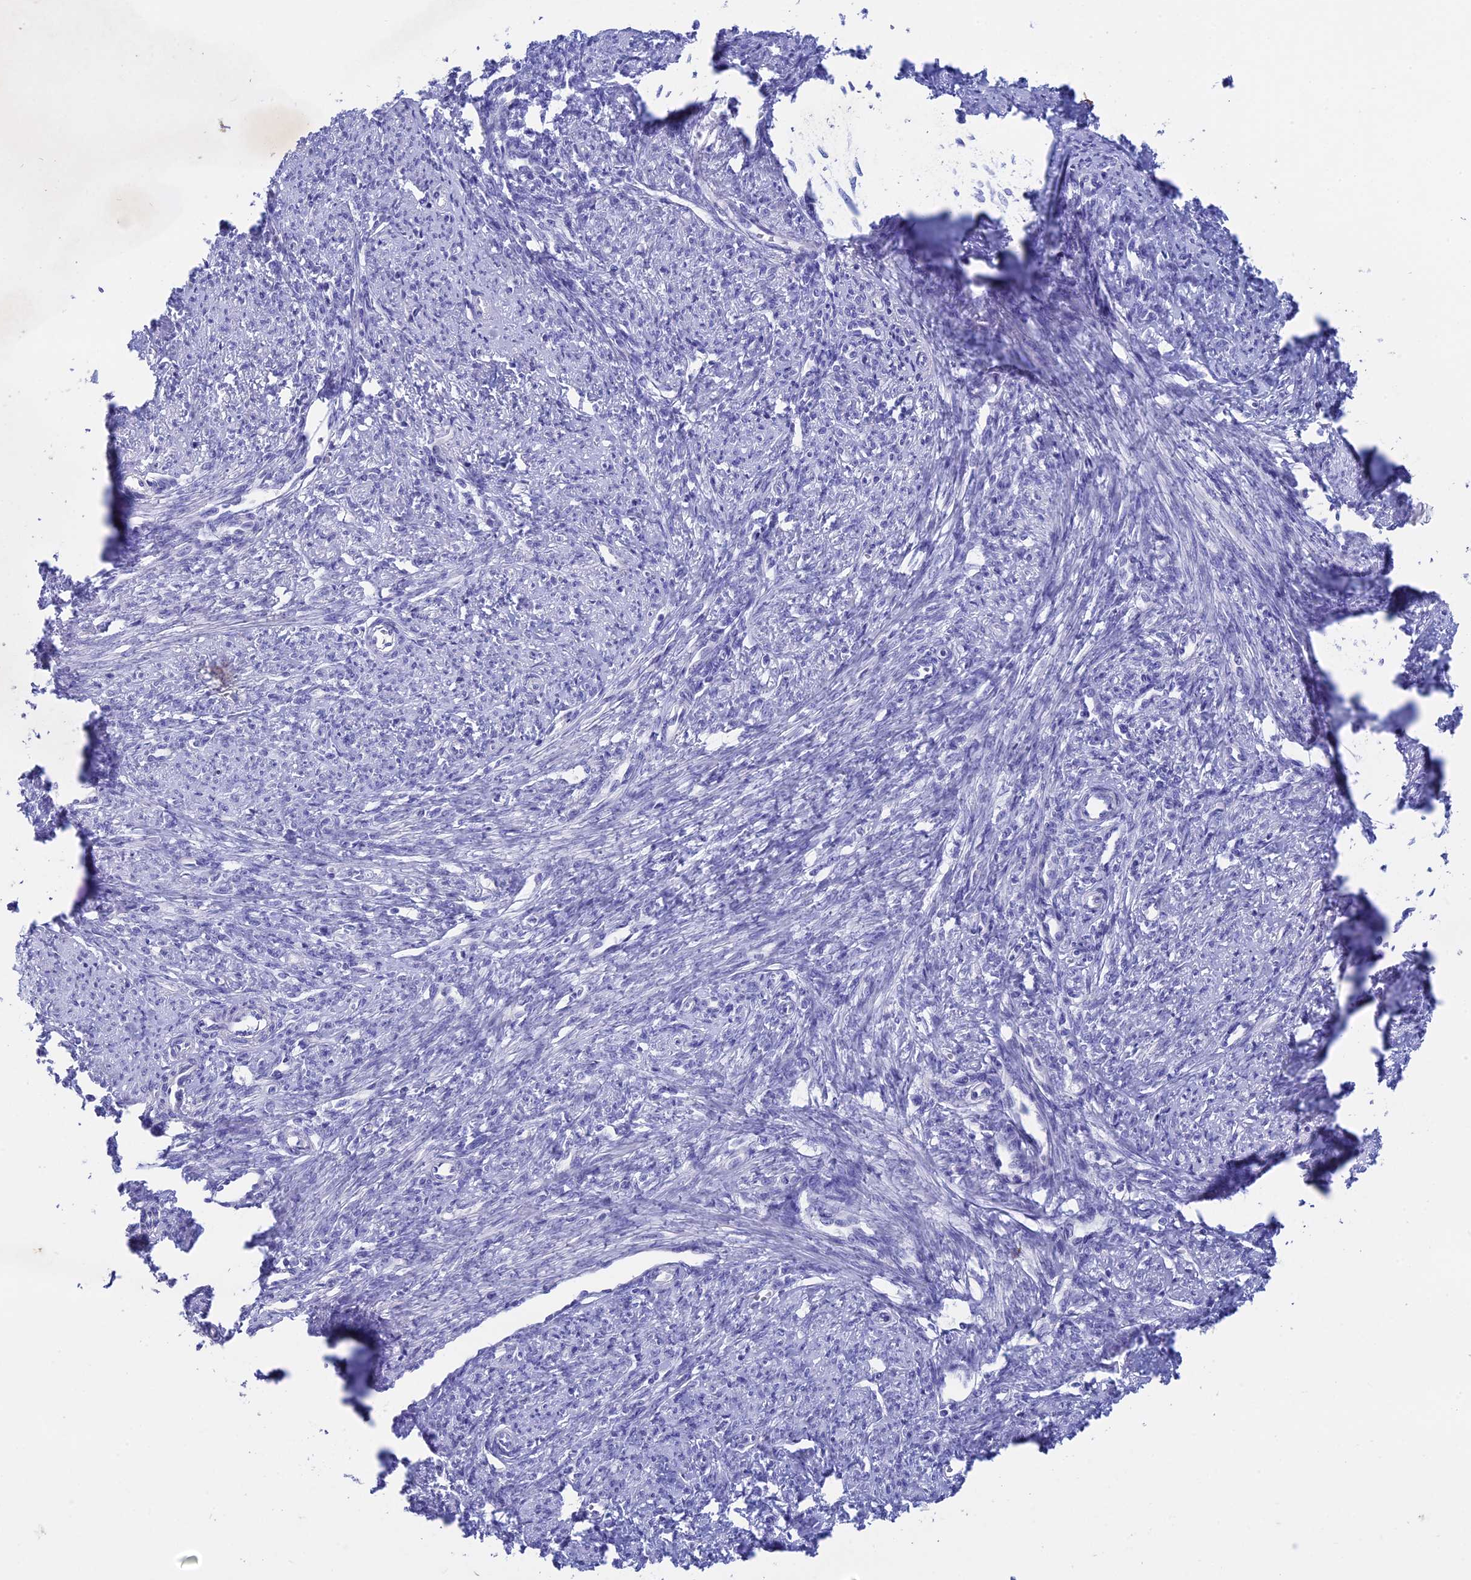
{"staining": {"intensity": "negative", "quantity": "none", "location": "none"}, "tissue": "smooth muscle", "cell_type": "Smooth muscle cells", "image_type": "normal", "snomed": [{"axis": "morphology", "description": "Normal tissue, NOS"}, {"axis": "topography", "description": "Smooth muscle"}, {"axis": "topography", "description": "Uterus"}], "caption": "A micrograph of smooth muscle stained for a protein shows no brown staining in smooth muscle cells. (DAB (3,3'-diaminobenzidine) immunohistochemistry (IHC) visualized using brightfield microscopy, high magnification).", "gene": "BTBD19", "patient": {"sex": "female", "age": 59}}